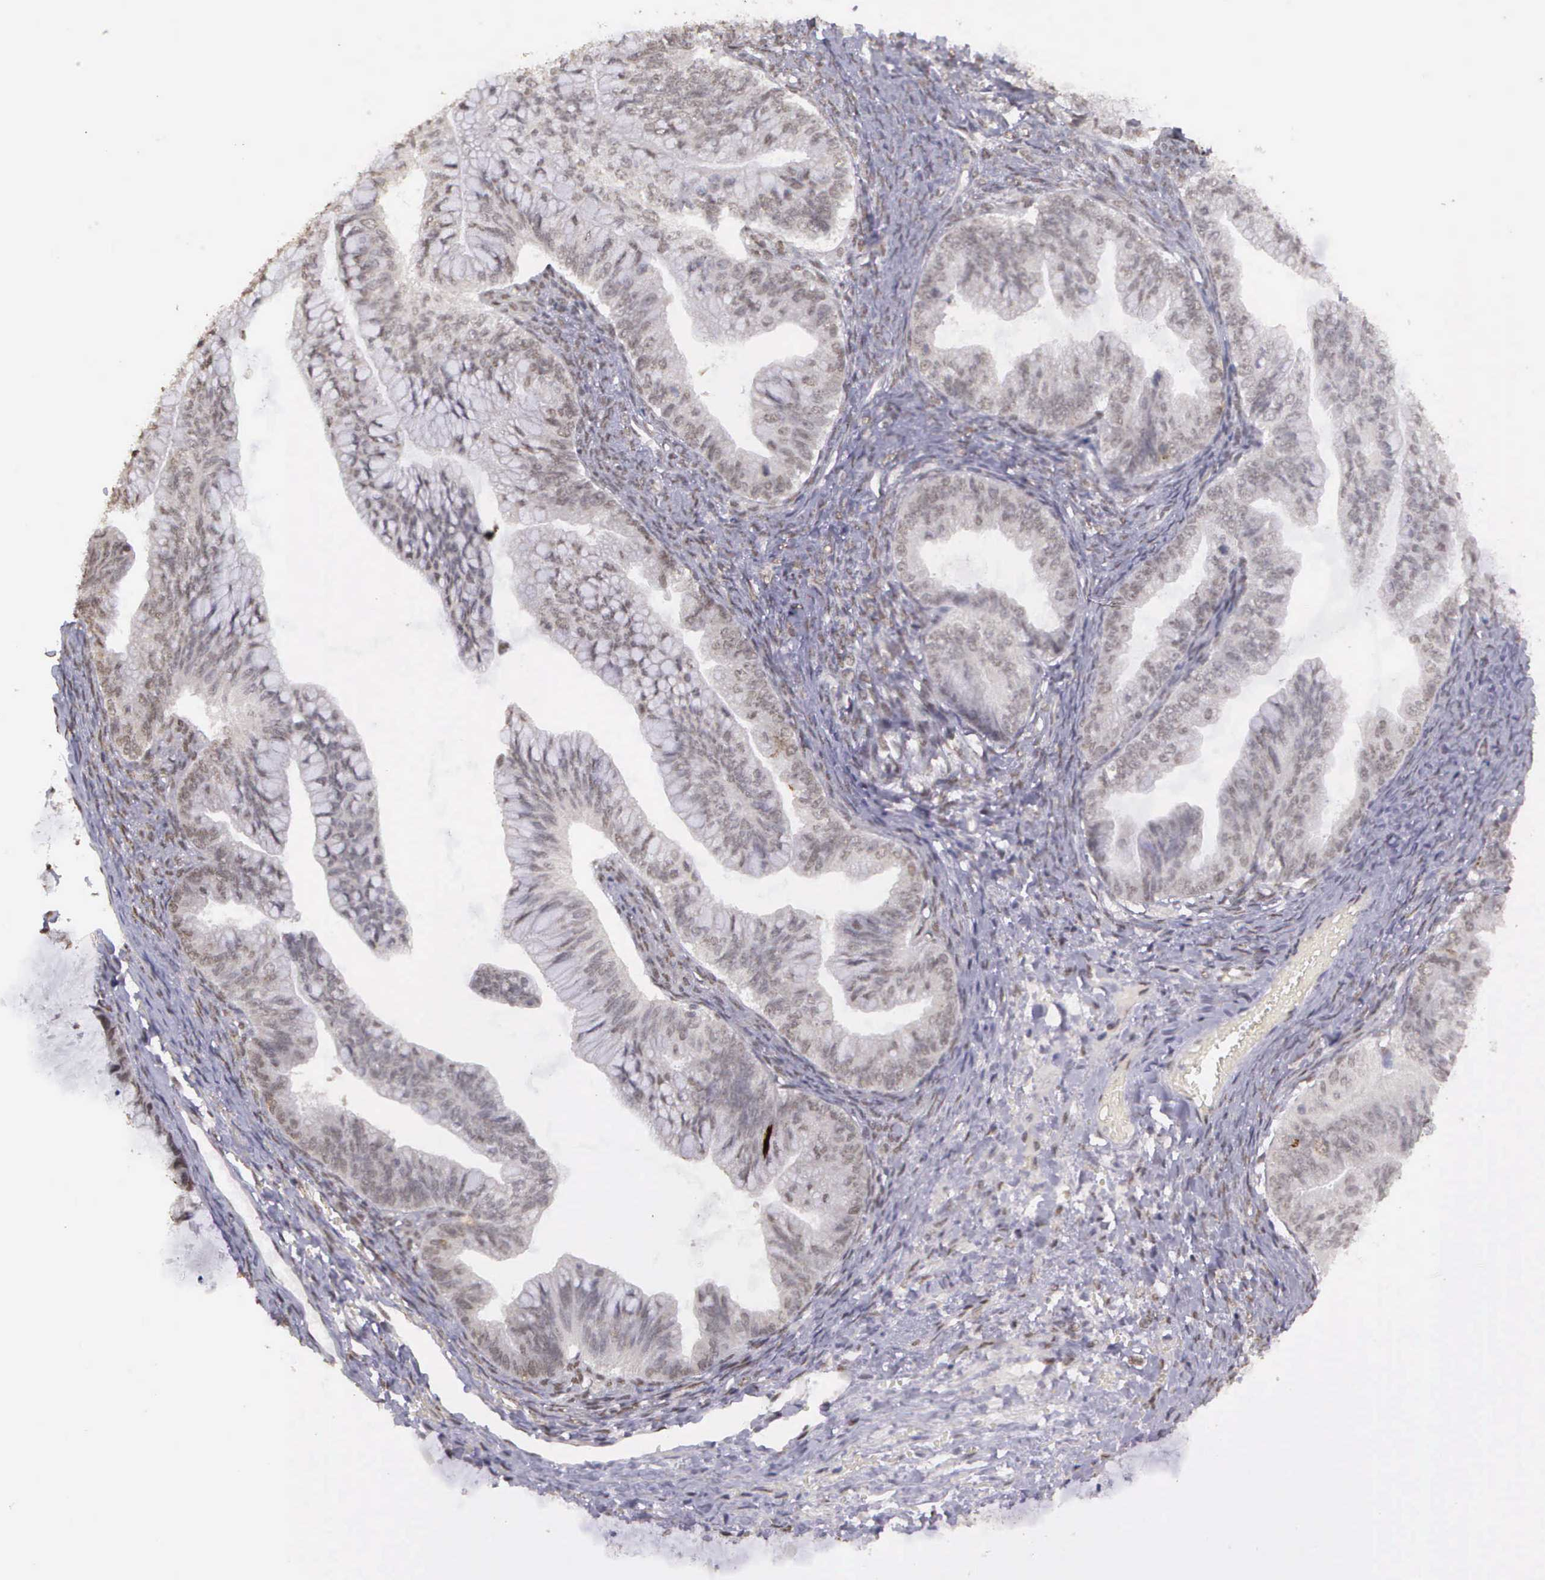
{"staining": {"intensity": "negative", "quantity": "none", "location": "none"}, "tissue": "ovarian cancer", "cell_type": "Tumor cells", "image_type": "cancer", "snomed": [{"axis": "morphology", "description": "Cystadenocarcinoma, mucinous, NOS"}, {"axis": "topography", "description": "Ovary"}], "caption": "There is no significant staining in tumor cells of ovarian cancer.", "gene": "ARMCX5", "patient": {"sex": "female", "age": 36}}